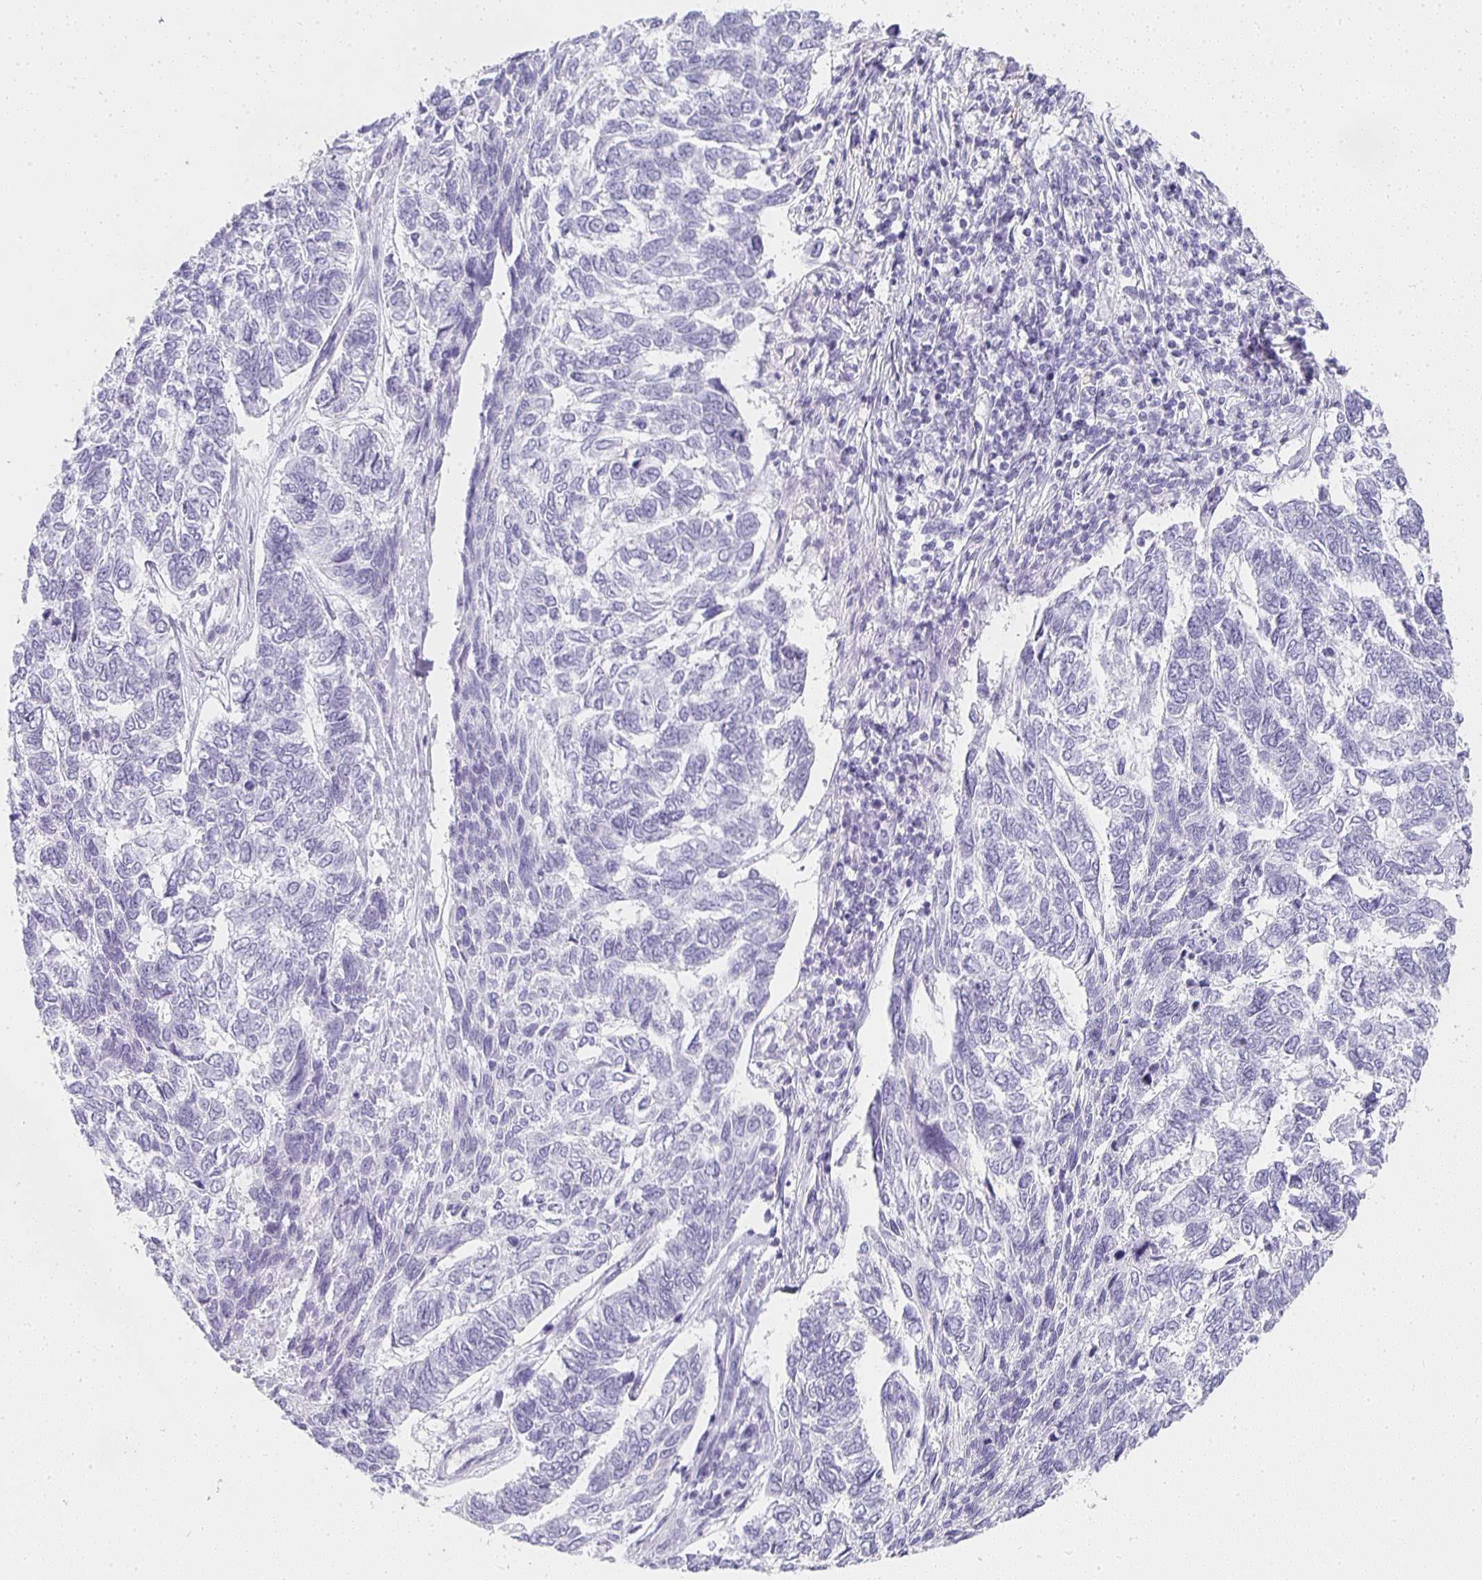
{"staining": {"intensity": "negative", "quantity": "none", "location": "none"}, "tissue": "skin cancer", "cell_type": "Tumor cells", "image_type": "cancer", "snomed": [{"axis": "morphology", "description": "Basal cell carcinoma"}, {"axis": "topography", "description": "Skin"}], "caption": "The image exhibits no staining of tumor cells in skin cancer.", "gene": "TPSD1", "patient": {"sex": "female", "age": 65}}